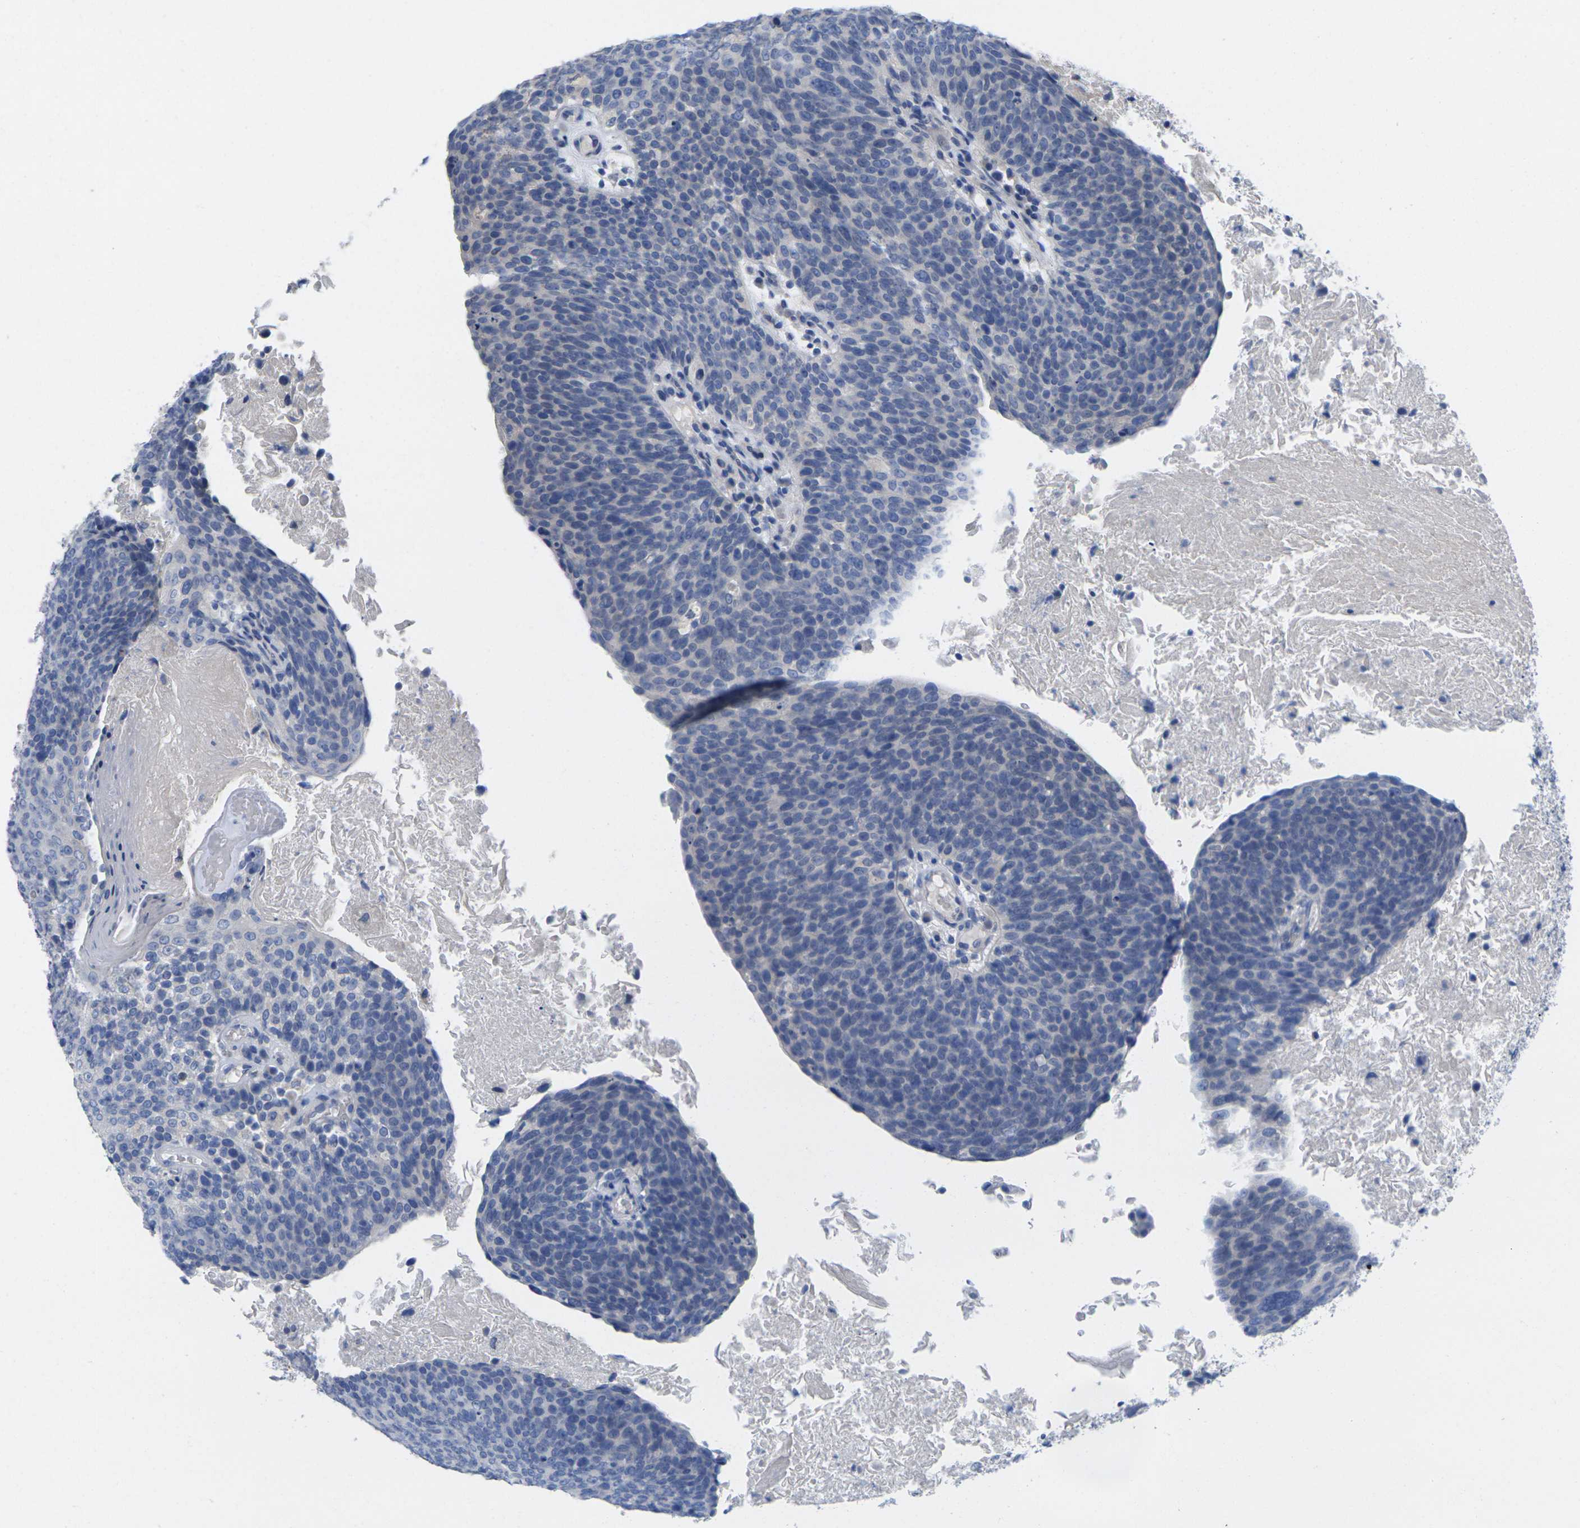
{"staining": {"intensity": "negative", "quantity": "none", "location": "none"}, "tissue": "head and neck cancer", "cell_type": "Tumor cells", "image_type": "cancer", "snomed": [{"axis": "morphology", "description": "Squamous cell carcinoma, NOS"}, {"axis": "morphology", "description": "Squamous cell carcinoma, metastatic, NOS"}, {"axis": "topography", "description": "Lymph node"}, {"axis": "topography", "description": "Head-Neck"}], "caption": "A high-resolution micrograph shows immunohistochemistry staining of head and neck cancer, which exhibits no significant positivity in tumor cells.", "gene": "TNNI3", "patient": {"sex": "male", "age": 62}}